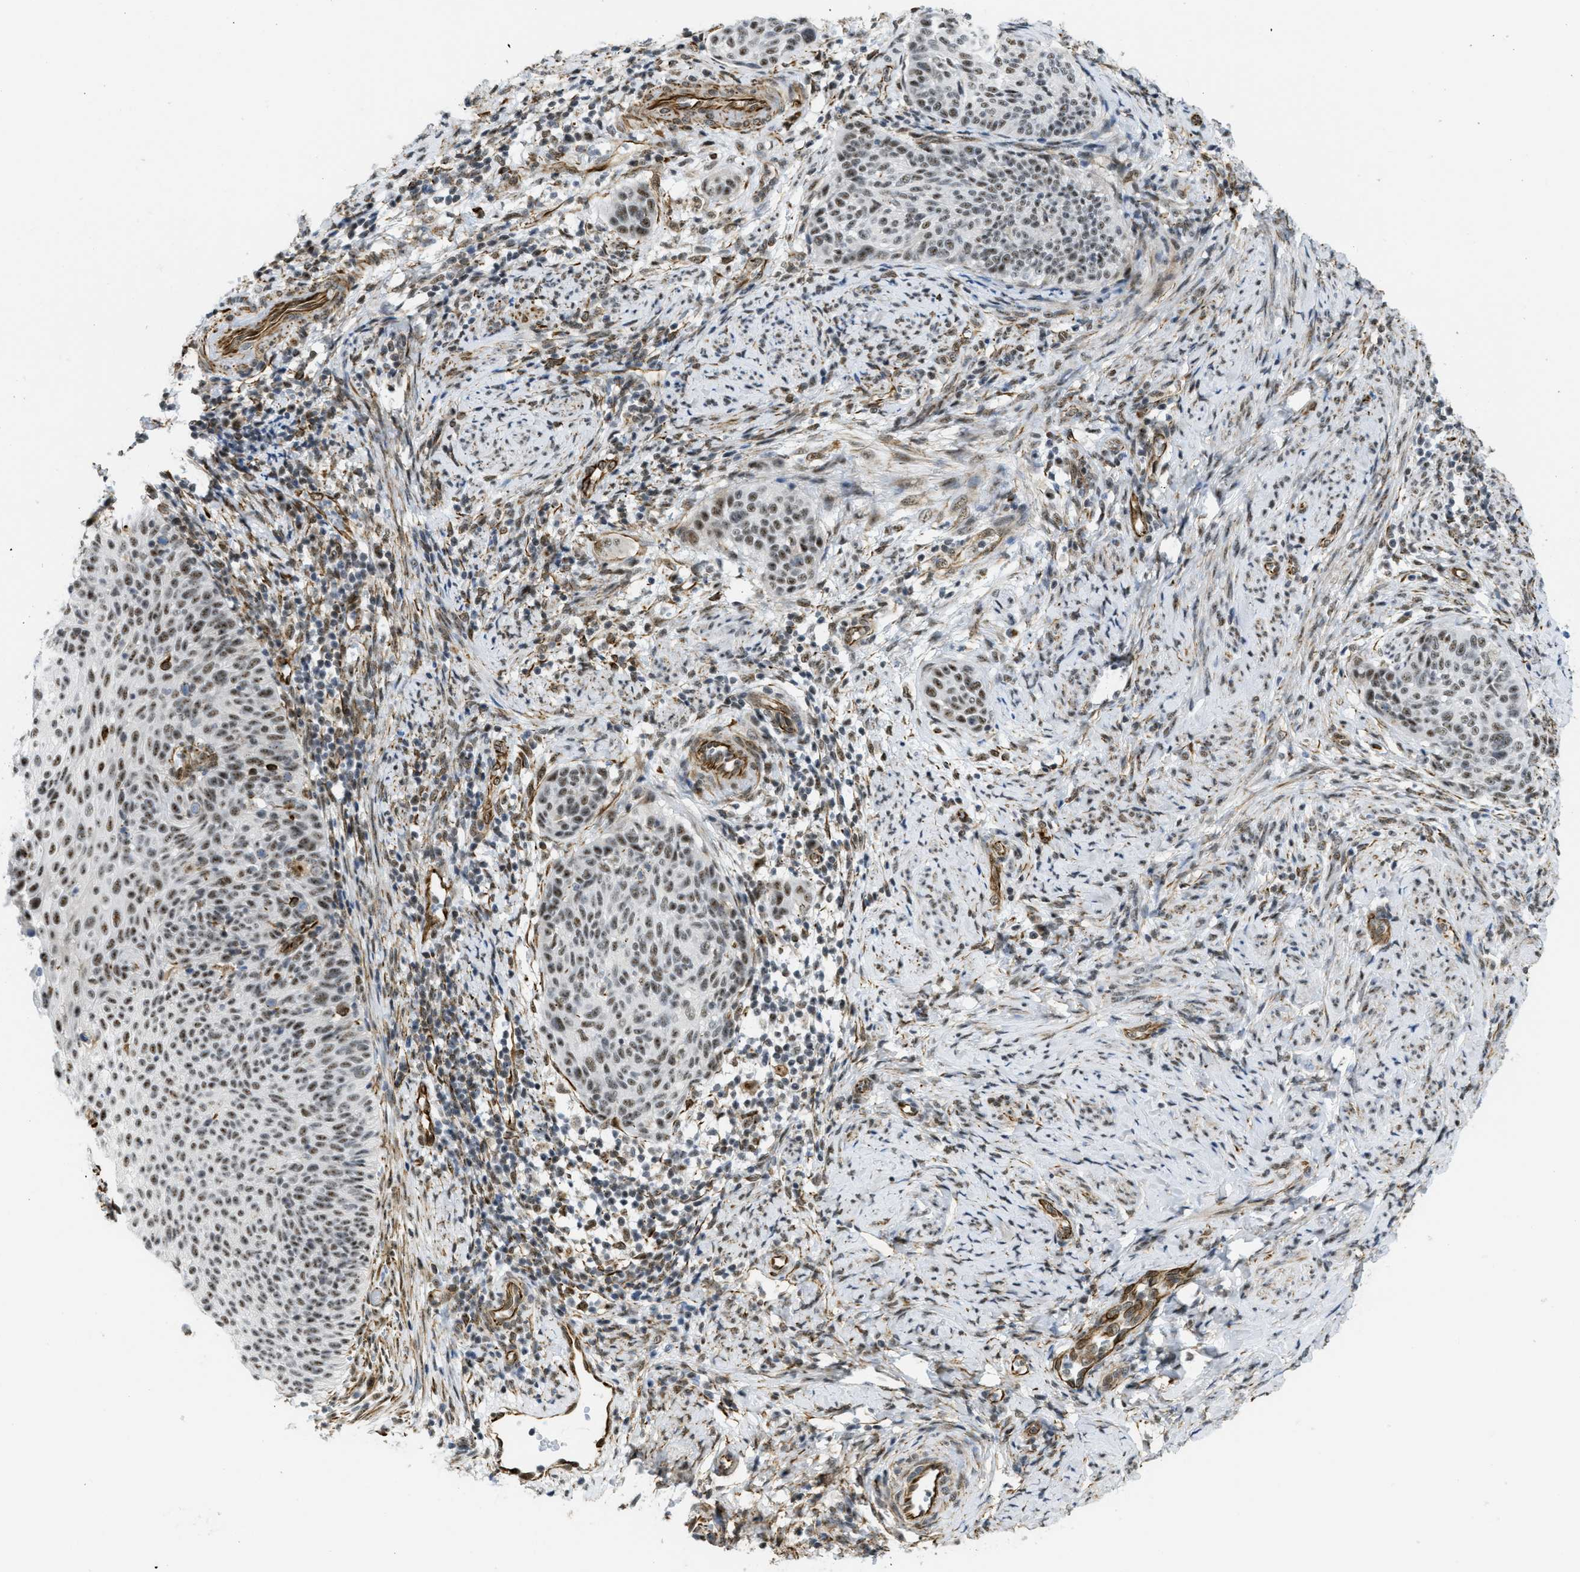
{"staining": {"intensity": "weak", "quantity": ">75%", "location": "nuclear"}, "tissue": "cervical cancer", "cell_type": "Tumor cells", "image_type": "cancer", "snomed": [{"axis": "morphology", "description": "Squamous cell carcinoma, NOS"}, {"axis": "topography", "description": "Cervix"}], "caption": "IHC of cervical squamous cell carcinoma shows low levels of weak nuclear expression in approximately >75% of tumor cells. Using DAB (3,3'-diaminobenzidine) (brown) and hematoxylin (blue) stains, captured at high magnification using brightfield microscopy.", "gene": "LRRC8B", "patient": {"sex": "female", "age": 70}}